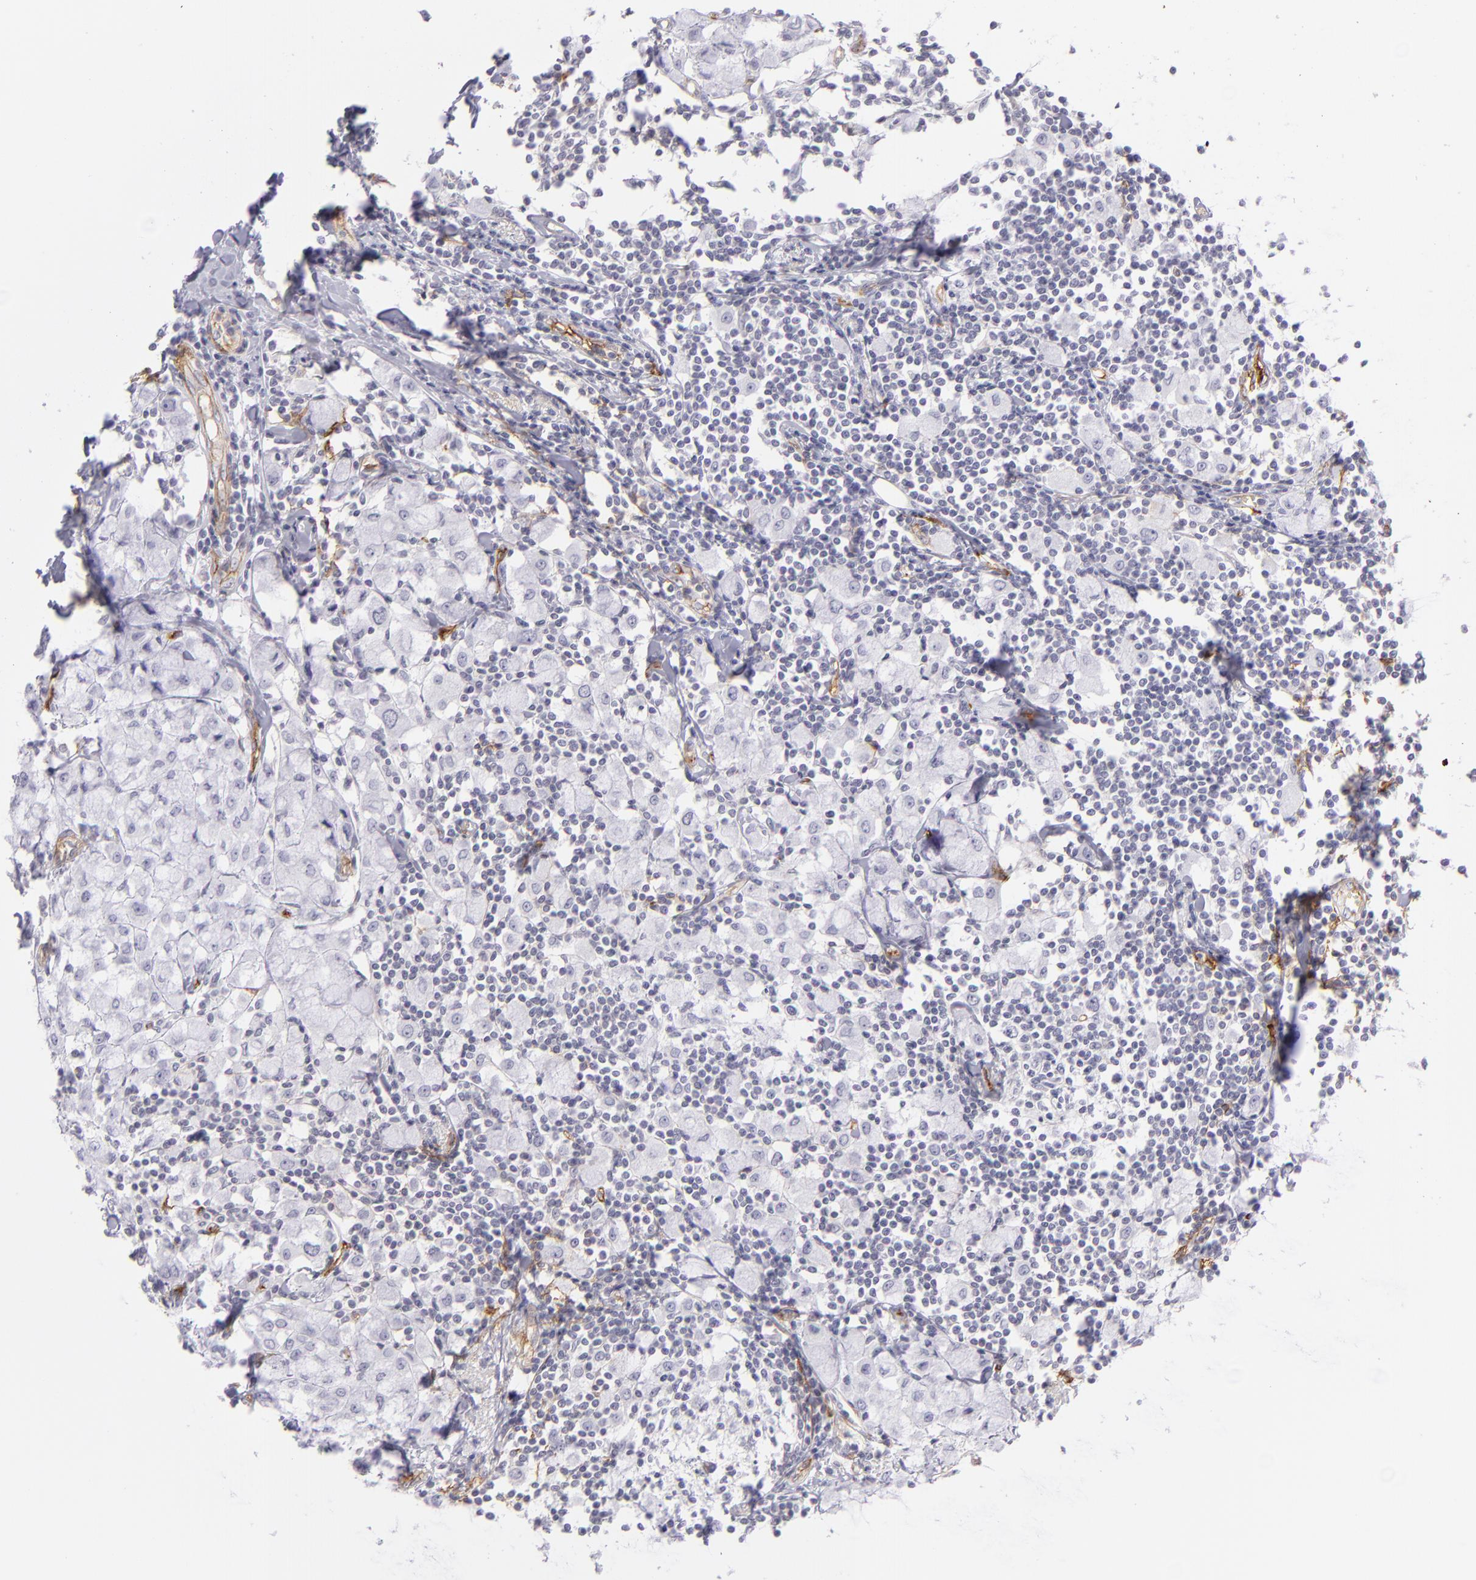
{"staining": {"intensity": "negative", "quantity": "none", "location": "none"}, "tissue": "breast cancer", "cell_type": "Tumor cells", "image_type": "cancer", "snomed": [{"axis": "morphology", "description": "Lobular carcinoma"}, {"axis": "topography", "description": "Breast"}], "caption": "Tumor cells show no significant protein expression in breast lobular carcinoma. The staining was performed using DAB (3,3'-diaminobenzidine) to visualize the protein expression in brown, while the nuclei were stained in blue with hematoxylin (Magnification: 20x).", "gene": "THBD", "patient": {"sex": "female", "age": 85}}